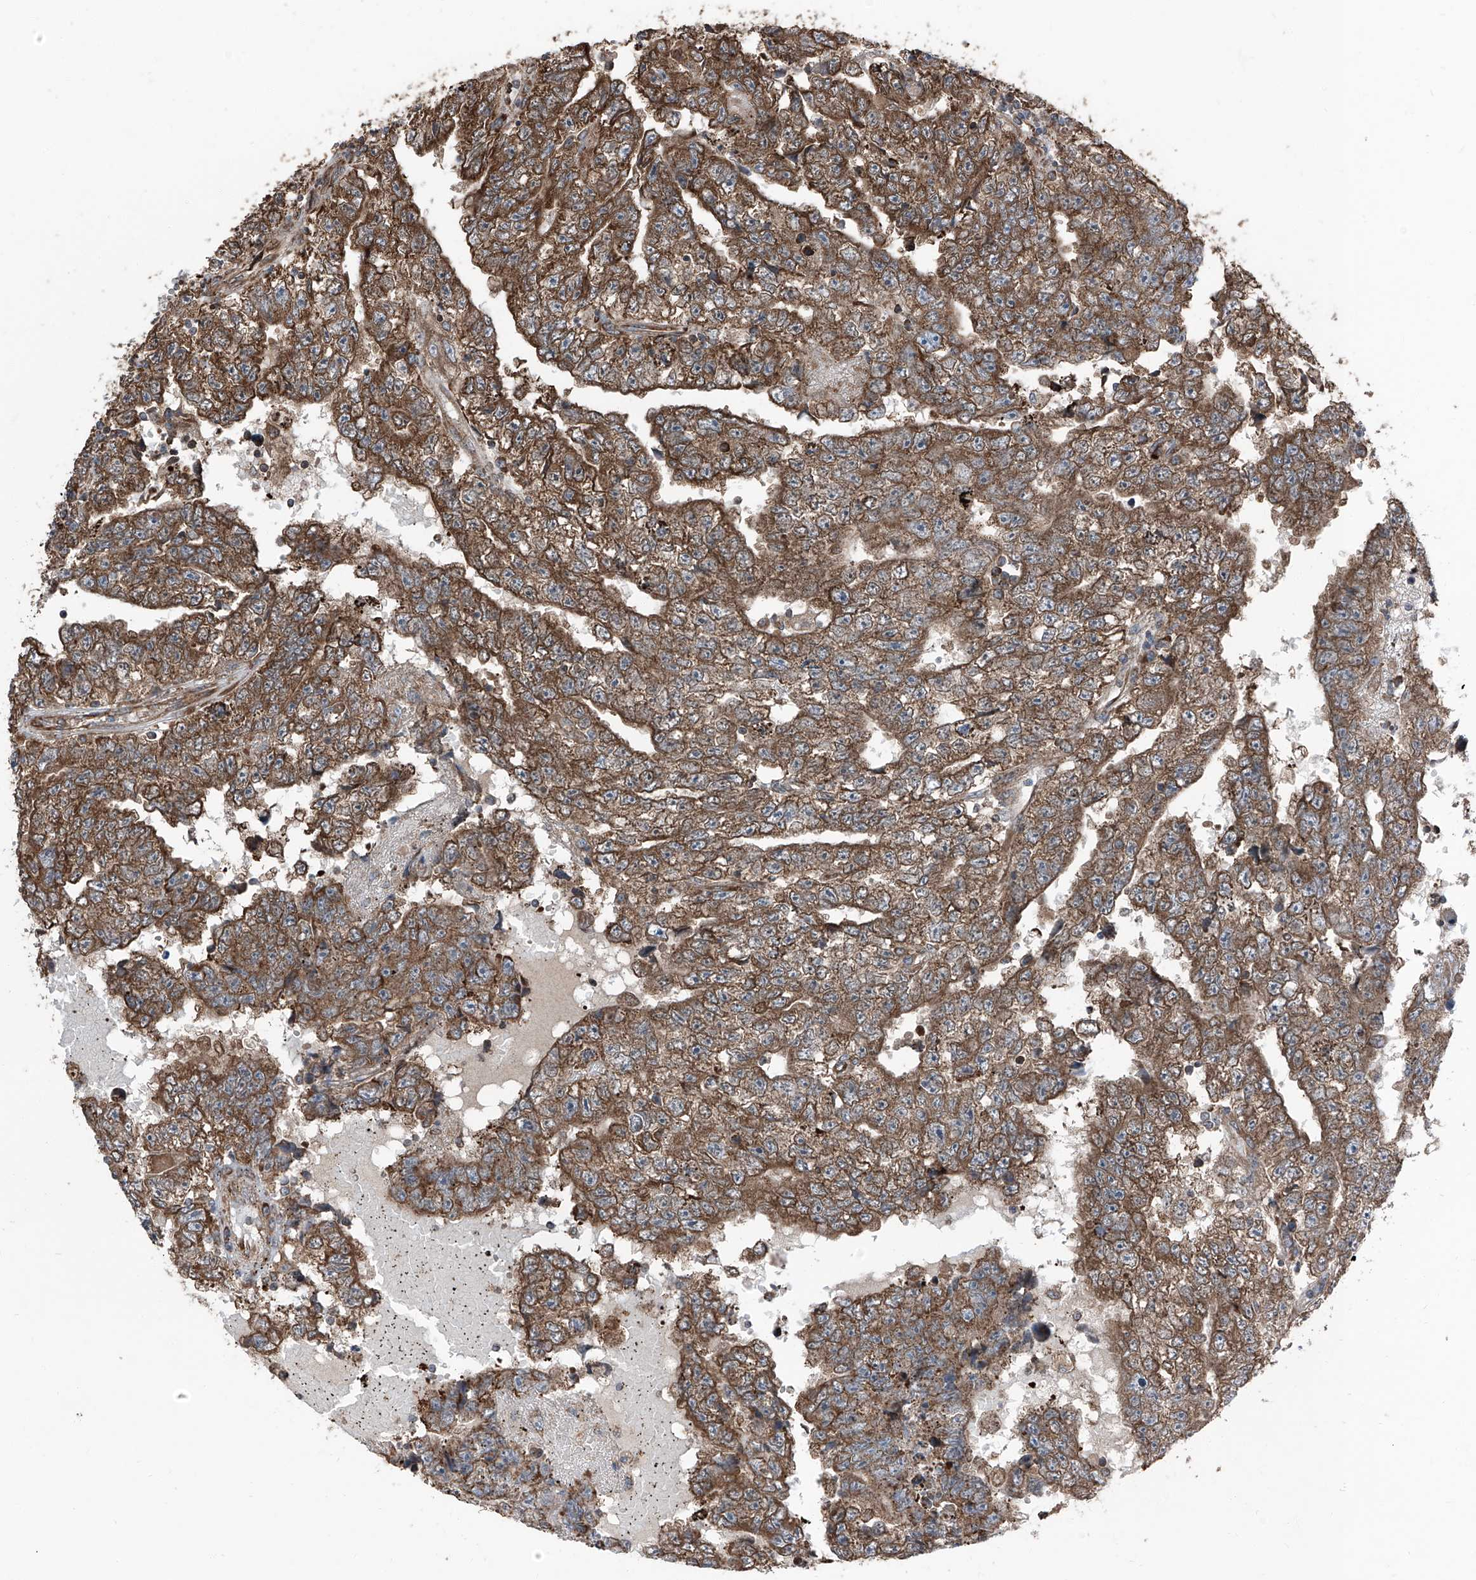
{"staining": {"intensity": "moderate", "quantity": ">75%", "location": "cytoplasmic/membranous"}, "tissue": "testis cancer", "cell_type": "Tumor cells", "image_type": "cancer", "snomed": [{"axis": "morphology", "description": "Carcinoma, Embryonal, NOS"}, {"axis": "topography", "description": "Testis"}], "caption": "Protein positivity by IHC exhibits moderate cytoplasmic/membranous staining in approximately >75% of tumor cells in testis cancer (embryonal carcinoma).", "gene": "LIMK1", "patient": {"sex": "male", "age": 25}}